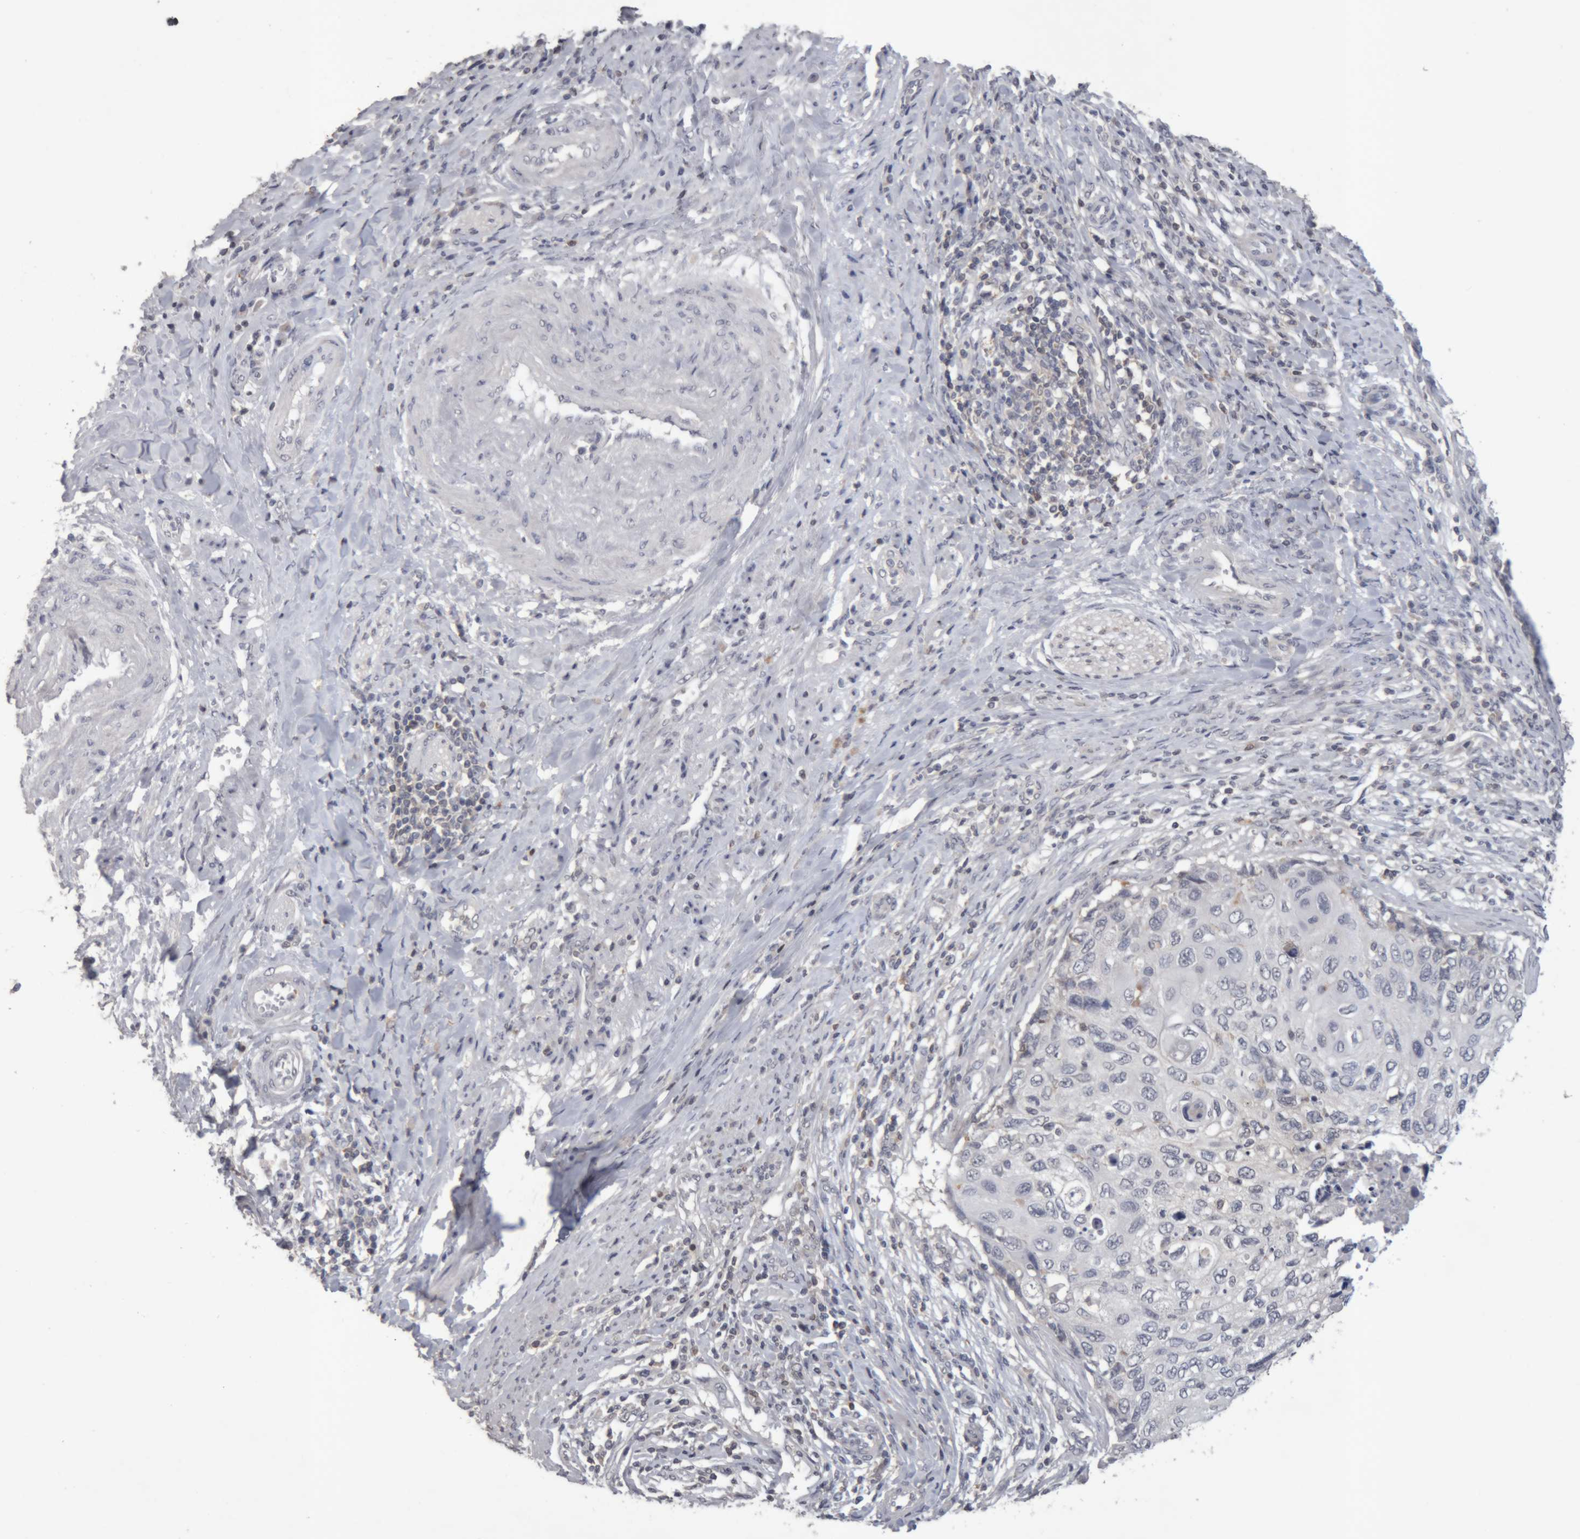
{"staining": {"intensity": "negative", "quantity": "none", "location": "none"}, "tissue": "cervical cancer", "cell_type": "Tumor cells", "image_type": "cancer", "snomed": [{"axis": "morphology", "description": "Squamous cell carcinoma, NOS"}, {"axis": "topography", "description": "Cervix"}], "caption": "Immunohistochemistry of cervical squamous cell carcinoma demonstrates no staining in tumor cells.", "gene": "NFATC2", "patient": {"sex": "female", "age": 70}}